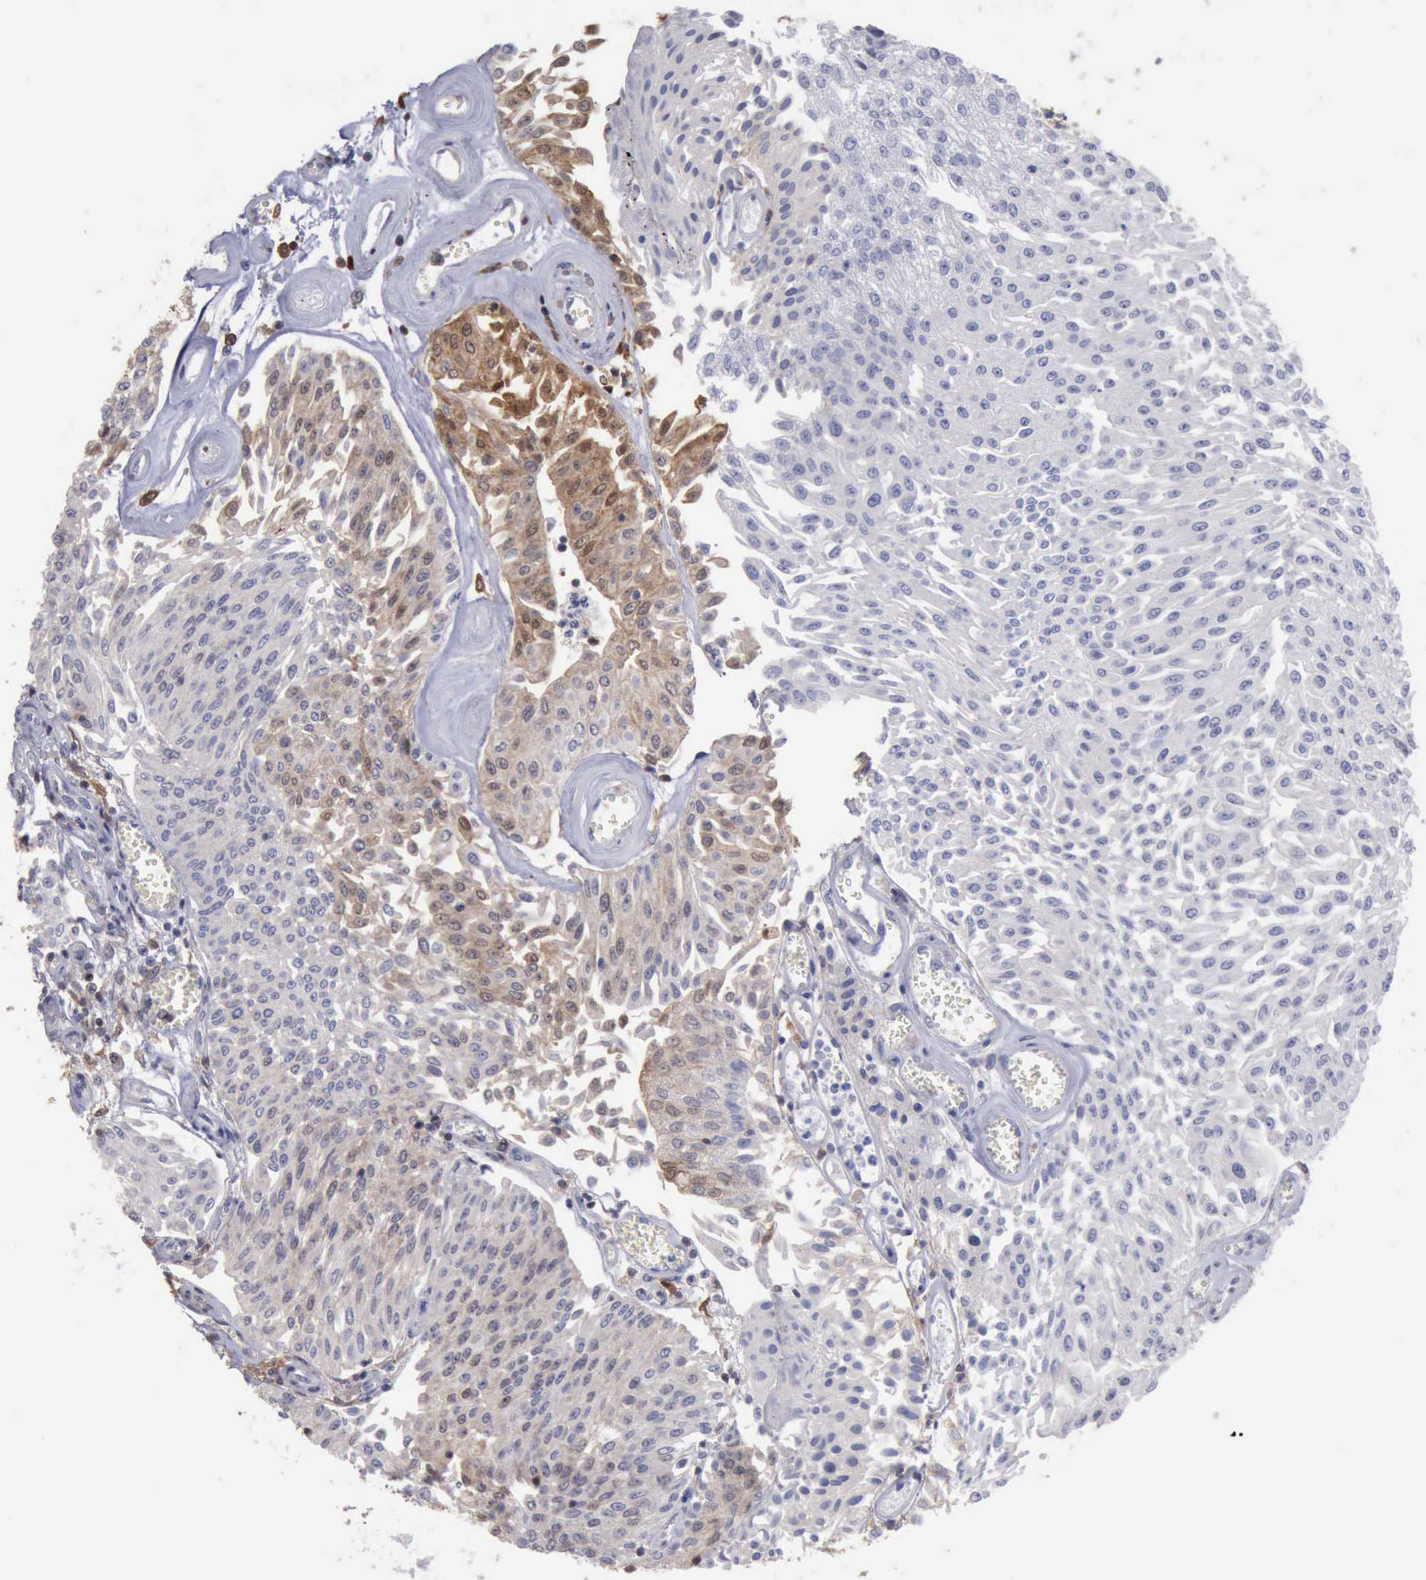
{"staining": {"intensity": "weak", "quantity": "<25%", "location": "cytoplasmic/membranous"}, "tissue": "urothelial cancer", "cell_type": "Tumor cells", "image_type": "cancer", "snomed": [{"axis": "morphology", "description": "Urothelial carcinoma, Low grade"}, {"axis": "topography", "description": "Urinary bladder"}], "caption": "Immunohistochemical staining of human low-grade urothelial carcinoma displays no significant positivity in tumor cells.", "gene": "STAT1", "patient": {"sex": "male", "age": 86}}